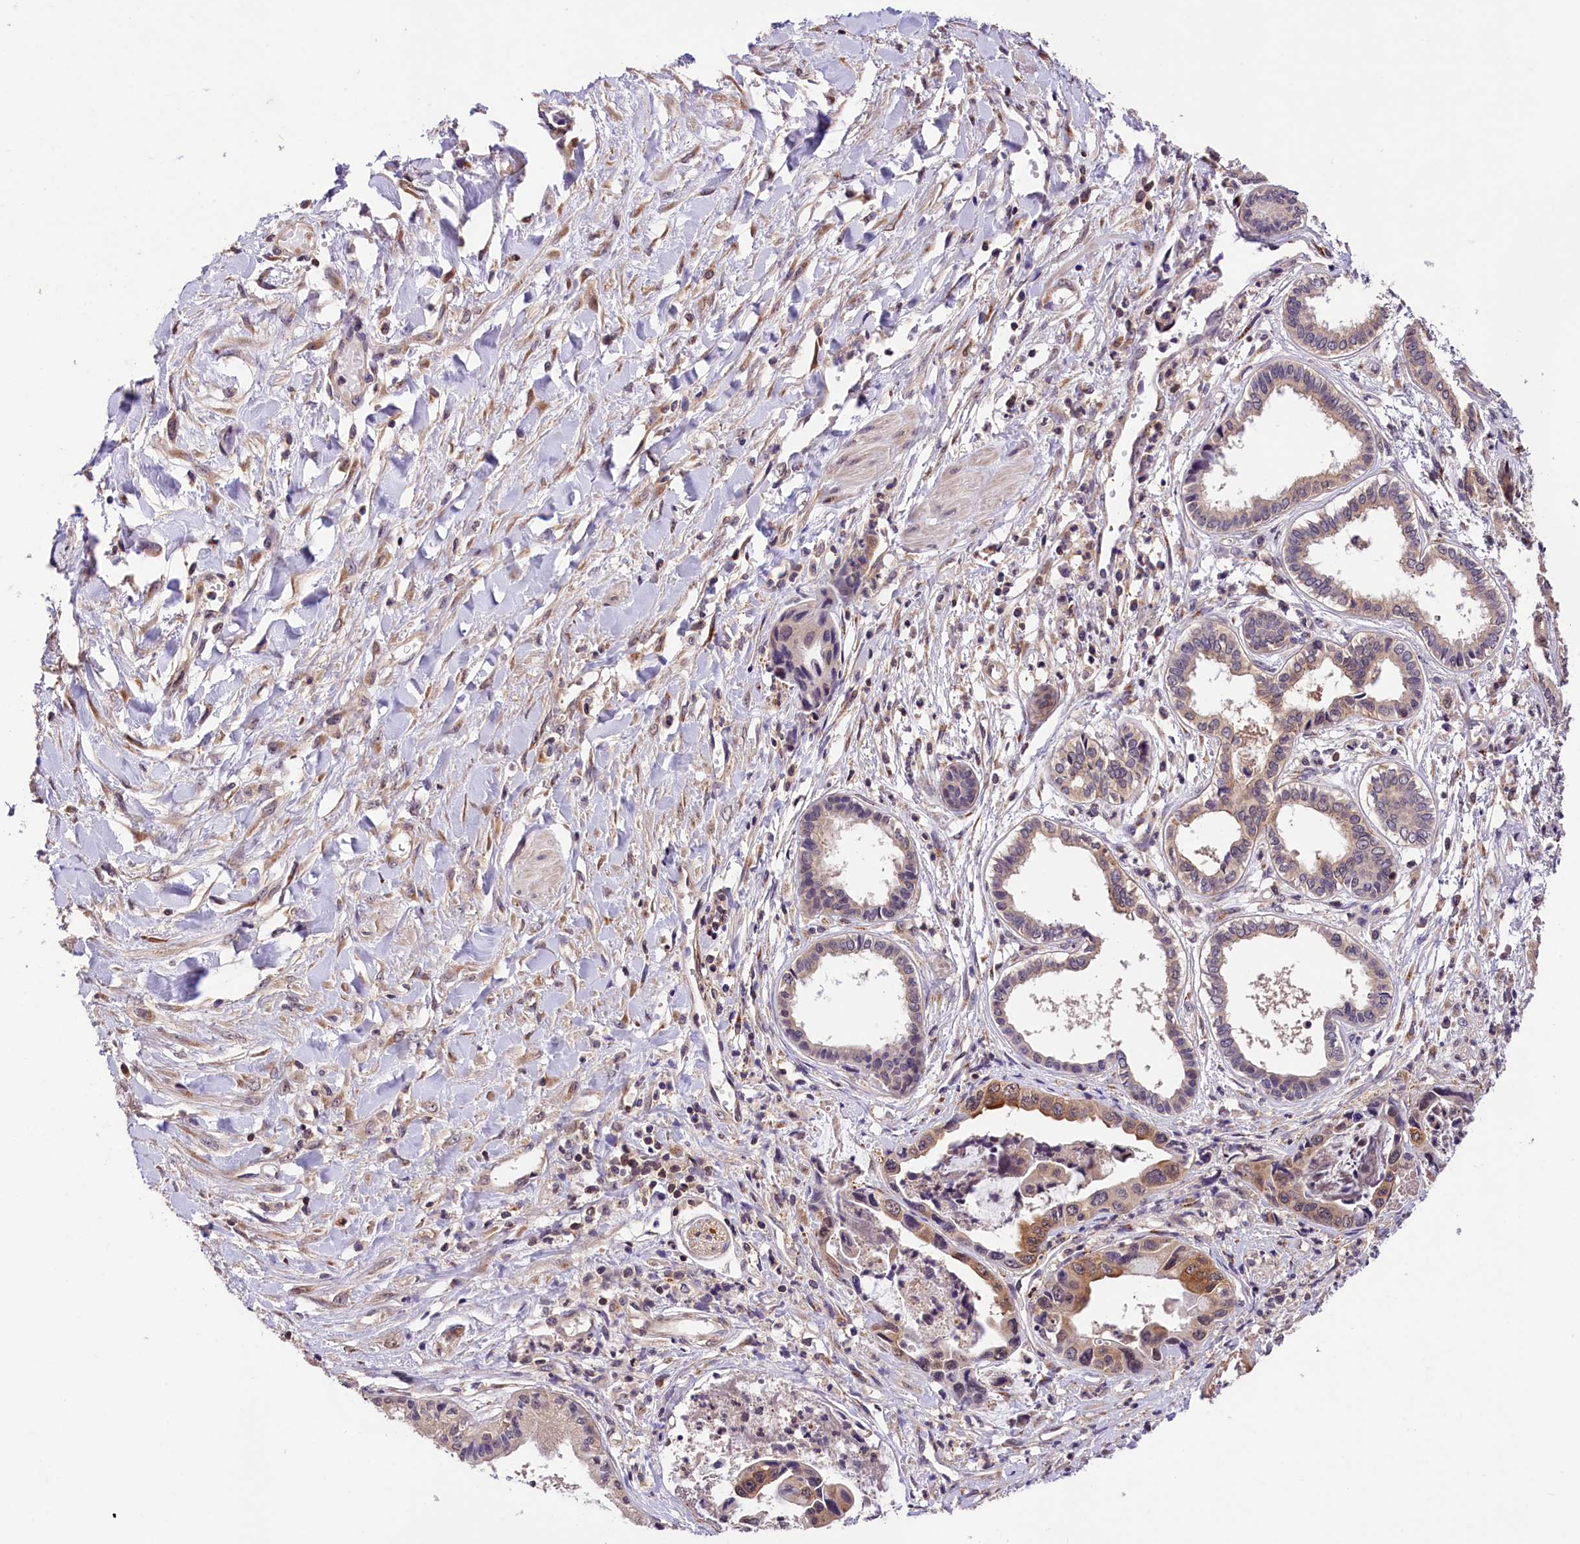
{"staining": {"intensity": "moderate", "quantity": "<25%", "location": "cytoplasmic/membranous"}, "tissue": "pancreatic cancer", "cell_type": "Tumor cells", "image_type": "cancer", "snomed": [{"axis": "morphology", "description": "Adenocarcinoma, NOS"}, {"axis": "topography", "description": "Pancreas"}], "caption": "Human pancreatic cancer stained with a brown dye demonstrates moderate cytoplasmic/membranous positive expression in about <25% of tumor cells.", "gene": "CHORDC1", "patient": {"sex": "female", "age": 50}}